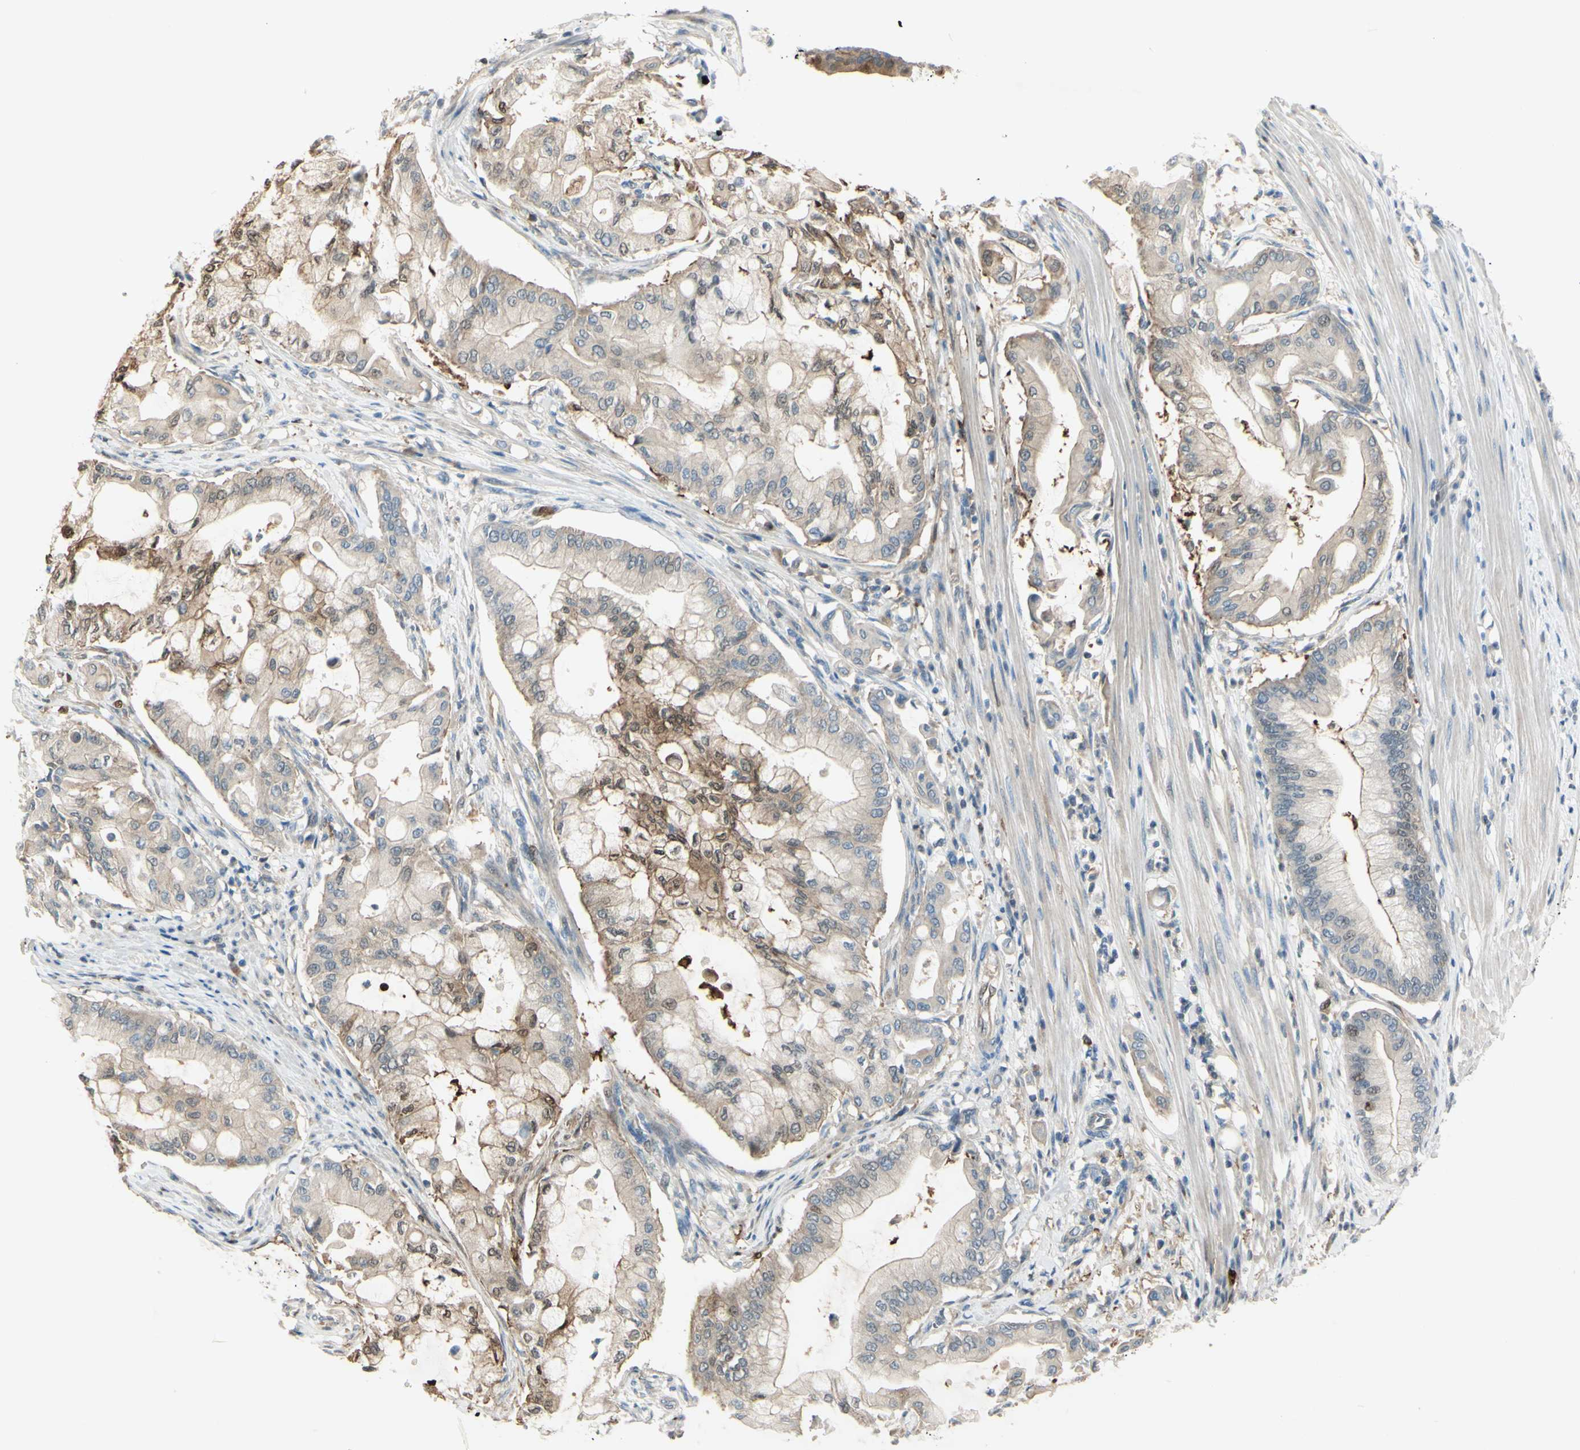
{"staining": {"intensity": "weak", "quantity": "25%-75%", "location": "cytoplasmic/membranous"}, "tissue": "pancreatic cancer", "cell_type": "Tumor cells", "image_type": "cancer", "snomed": [{"axis": "morphology", "description": "Adenocarcinoma, NOS"}, {"axis": "morphology", "description": "Adenocarcinoma, metastatic, NOS"}, {"axis": "topography", "description": "Lymph node"}, {"axis": "topography", "description": "Pancreas"}, {"axis": "topography", "description": "Duodenum"}], "caption": "Protein expression analysis of human pancreatic cancer (metastatic adenocarcinoma) reveals weak cytoplasmic/membranous expression in approximately 25%-75% of tumor cells. Using DAB (brown) and hematoxylin (blue) stains, captured at high magnification using brightfield microscopy.", "gene": "C1orf159", "patient": {"sex": "female", "age": 64}}